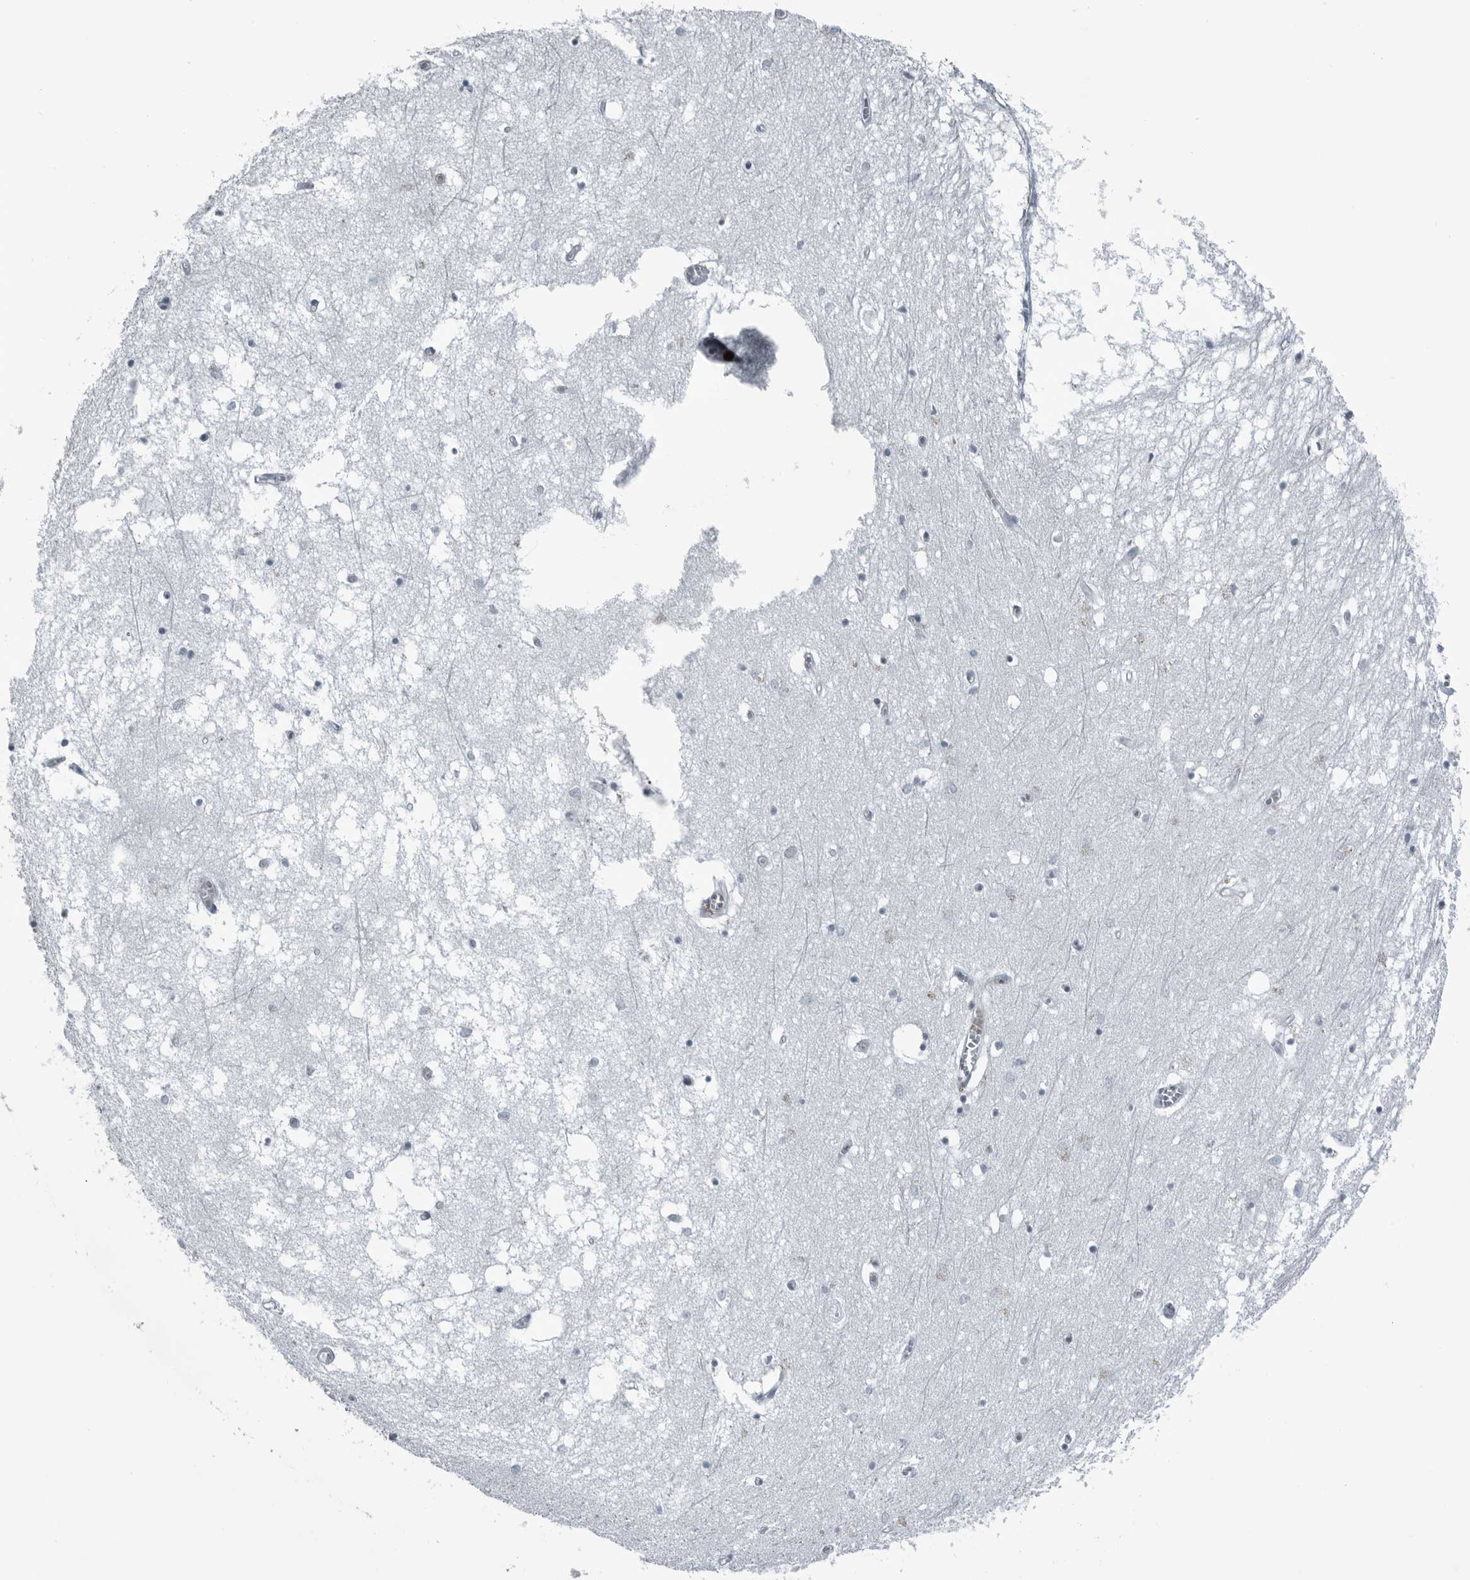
{"staining": {"intensity": "negative", "quantity": "none", "location": "none"}, "tissue": "hippocampus", "cell_type": "Glial cells", "image_type": "normal", "snomed": [{"axis": "morphology", "description": "Normal tissue, NOS"}, {"axis": "topography", "description": "Hippocampus"}], "caption": "High power microscopy micrograph of an immunohistochemistry (IHC) micrograph of normal hippocampus, revealing no significant expression in glial cells.", "gene": "GAK", "patient": {"sex": "male", "age": 70}}